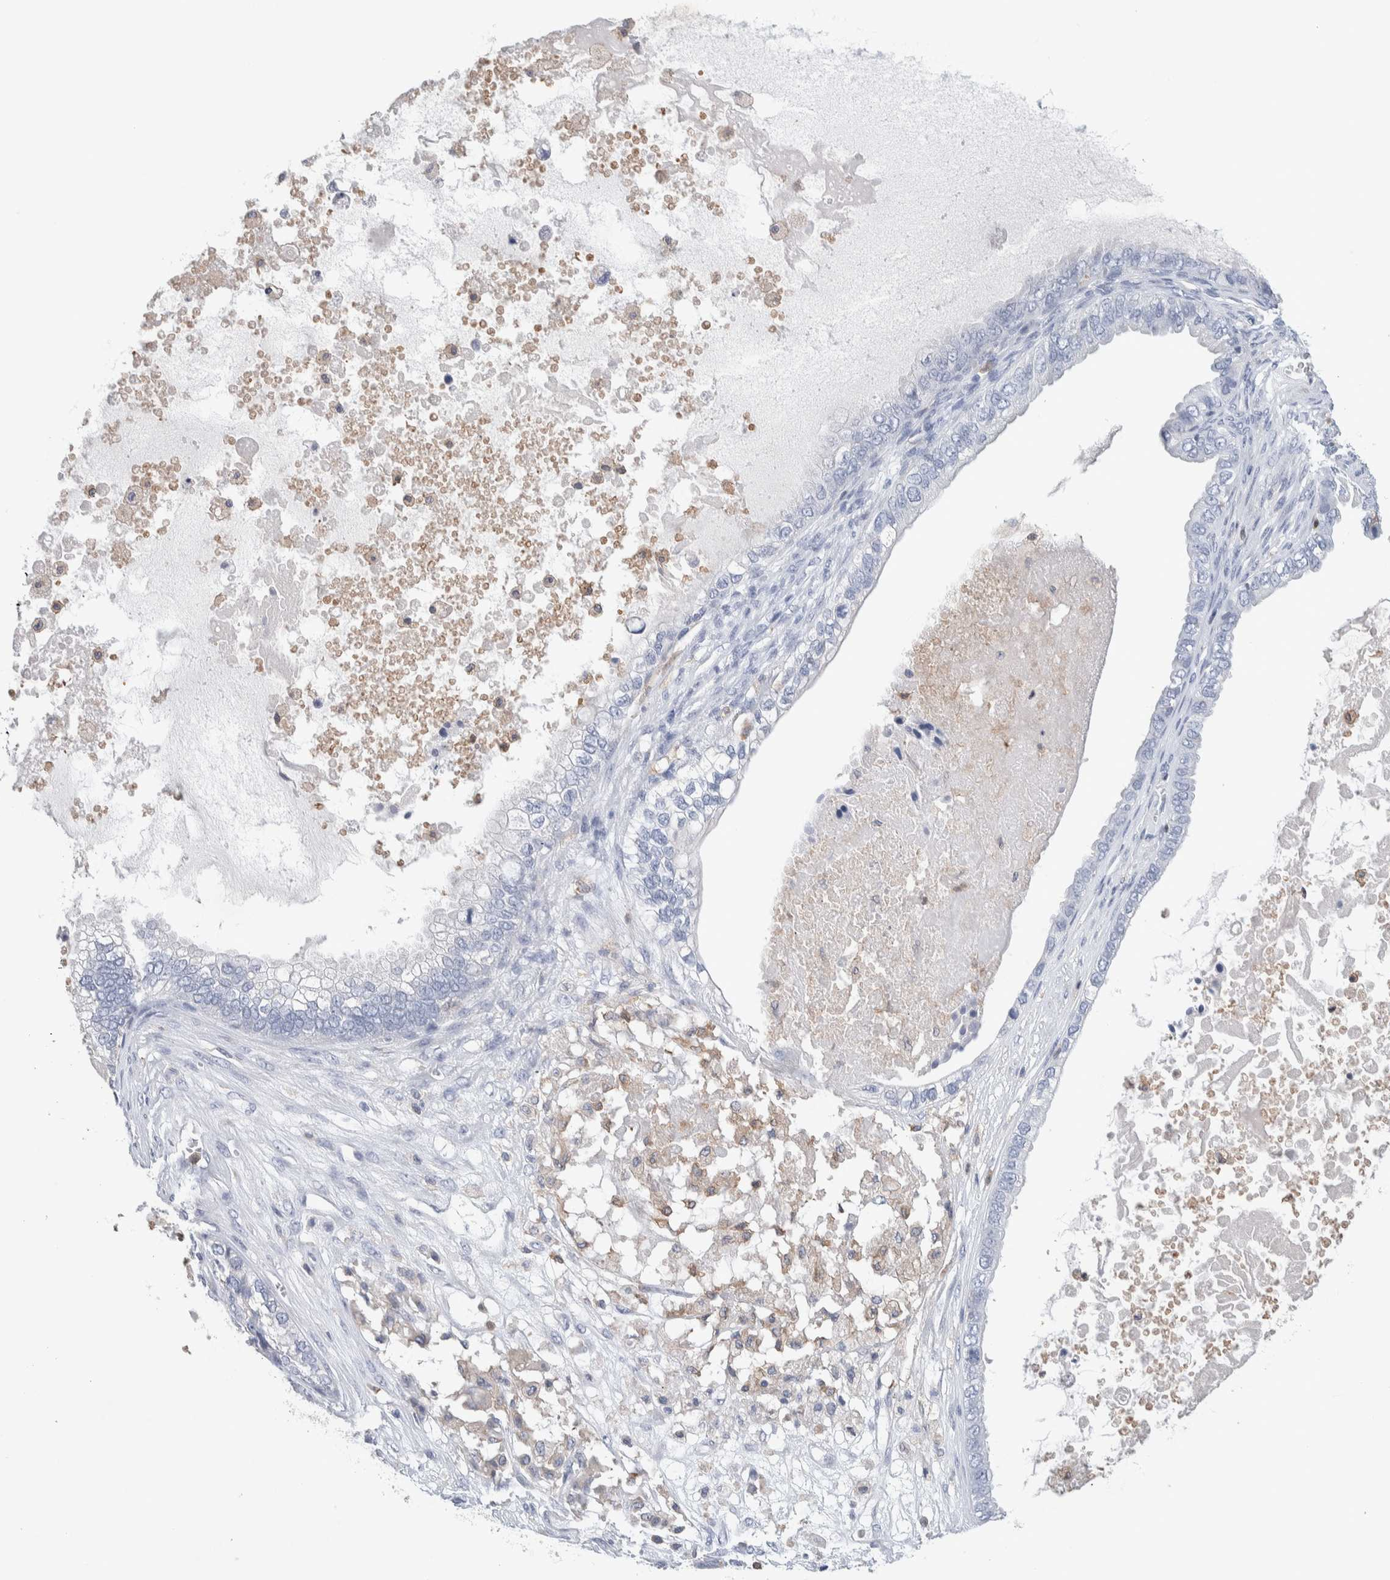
{"staining": {"intensity": "negative", "quantity": "none", "location": "none"}, "tissue": "ovarian cancer", "cell_type": "Tumor cells", "image_type": "cancer", "snomed": [{"axis": "morphology", "description": "Cystadenocarcinoma, mucinous, NOS"}, {"axis": "topography", "description": "Ovary"}], "caption": "An IHC image of mucinous cystadenocarcinoma (ovarian) is shown. There is no staining in tumor cells of mucinous cystadenocarcinoma (ovarian).", "gene": "NCF2", "patient": {"sex": "female", "age": 80}}